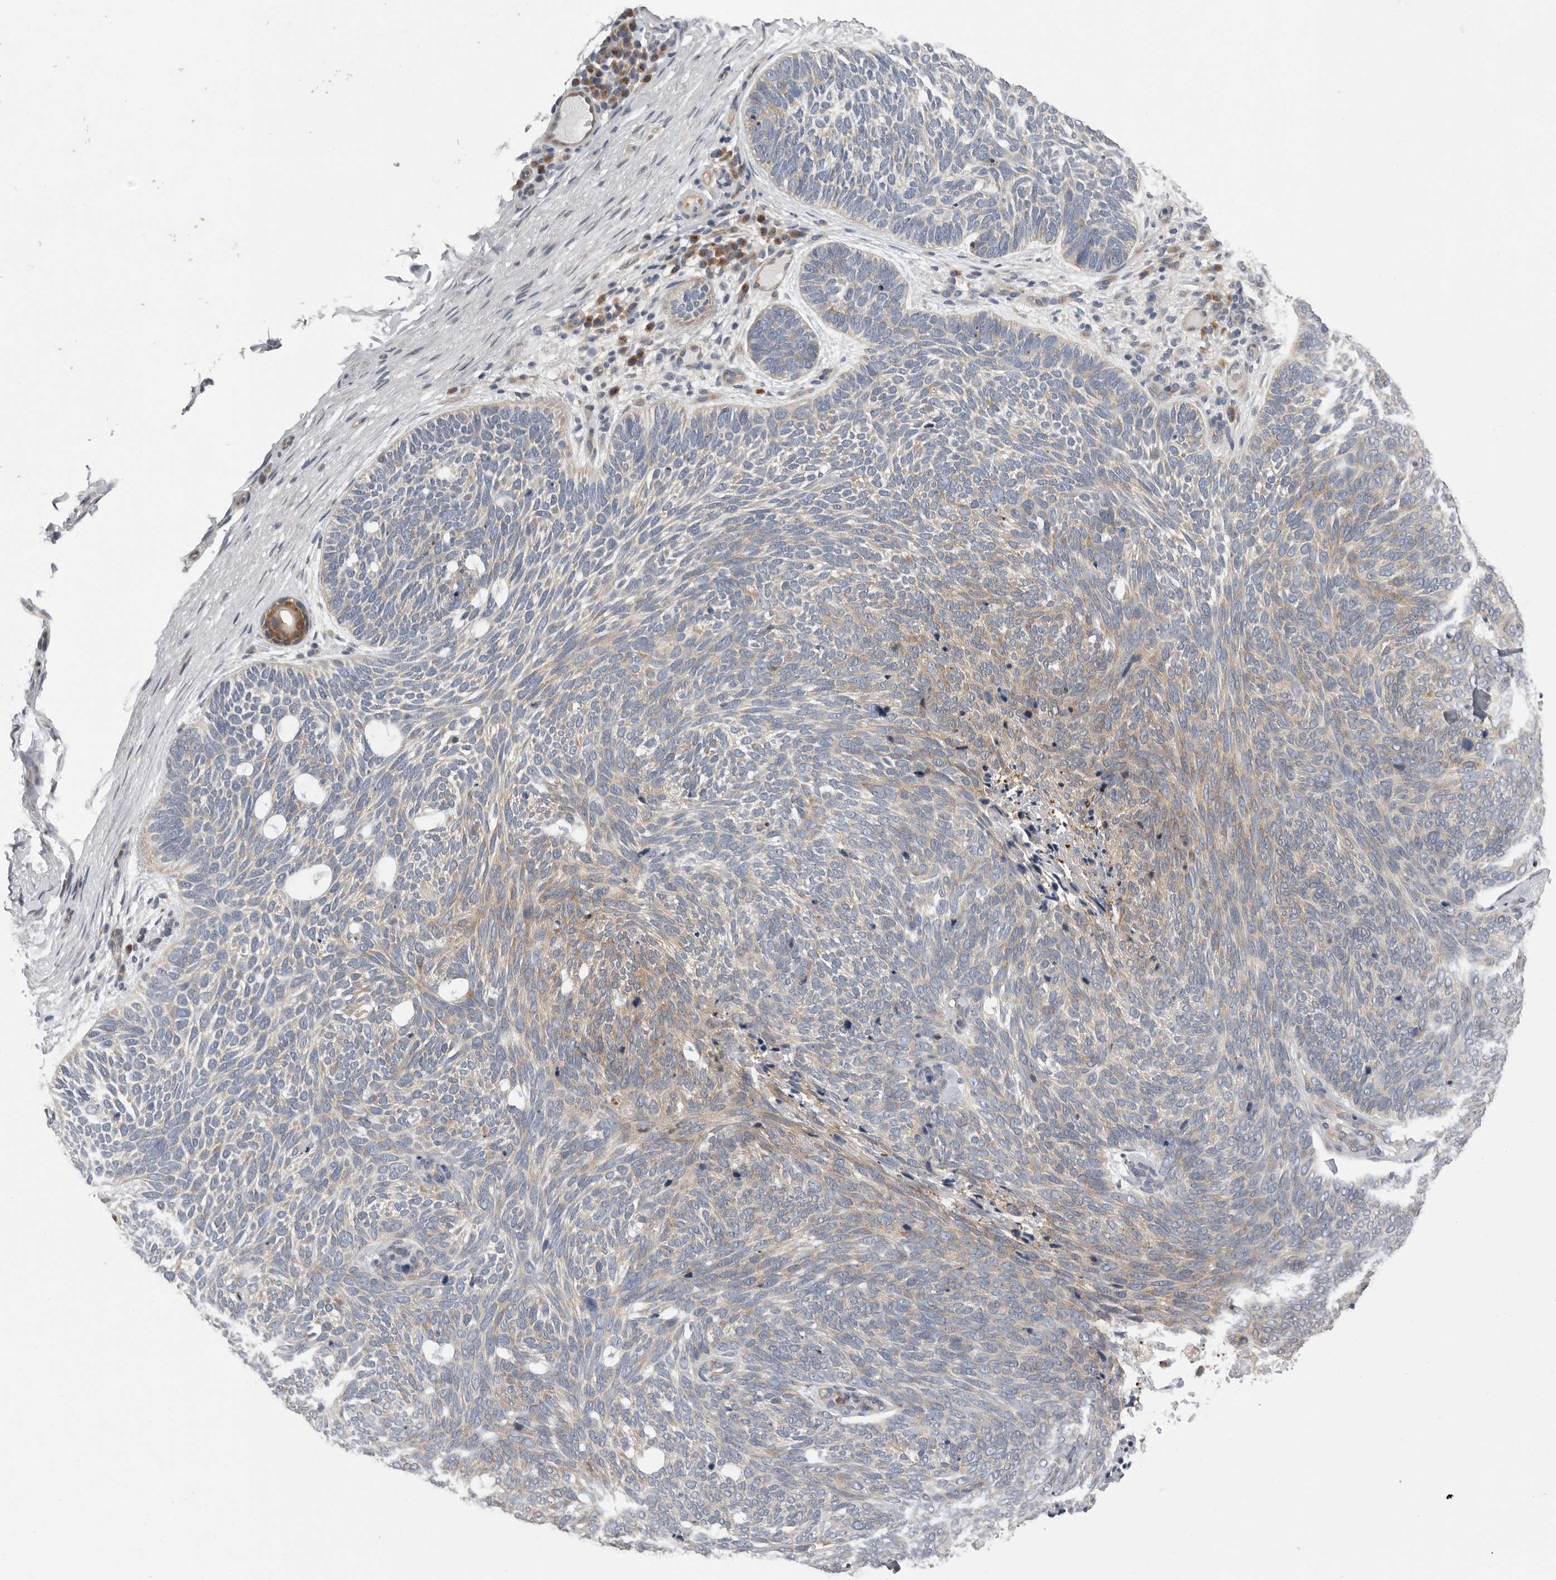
{"staining": {"intensity": "weak", "quantity": "25%-75%", "location": "cytoplasmic/membranous"}, "tissue": "skin cancer", "cell_type": "Tumor cells", "image_type": "cancer", "snomed": [{"axis": "morphology", "description": "Basal cell carcinoma"}, {"axis": "topography", "description": "Skin"}], "caption": "Skin cancer stained for a protein (brown) displays weak cytoplasmic/membranous positive expression in about 25%-75% of tumor cells.", "gene": "RALGPS2", "patient": {"sex": "female", "age": 85}}